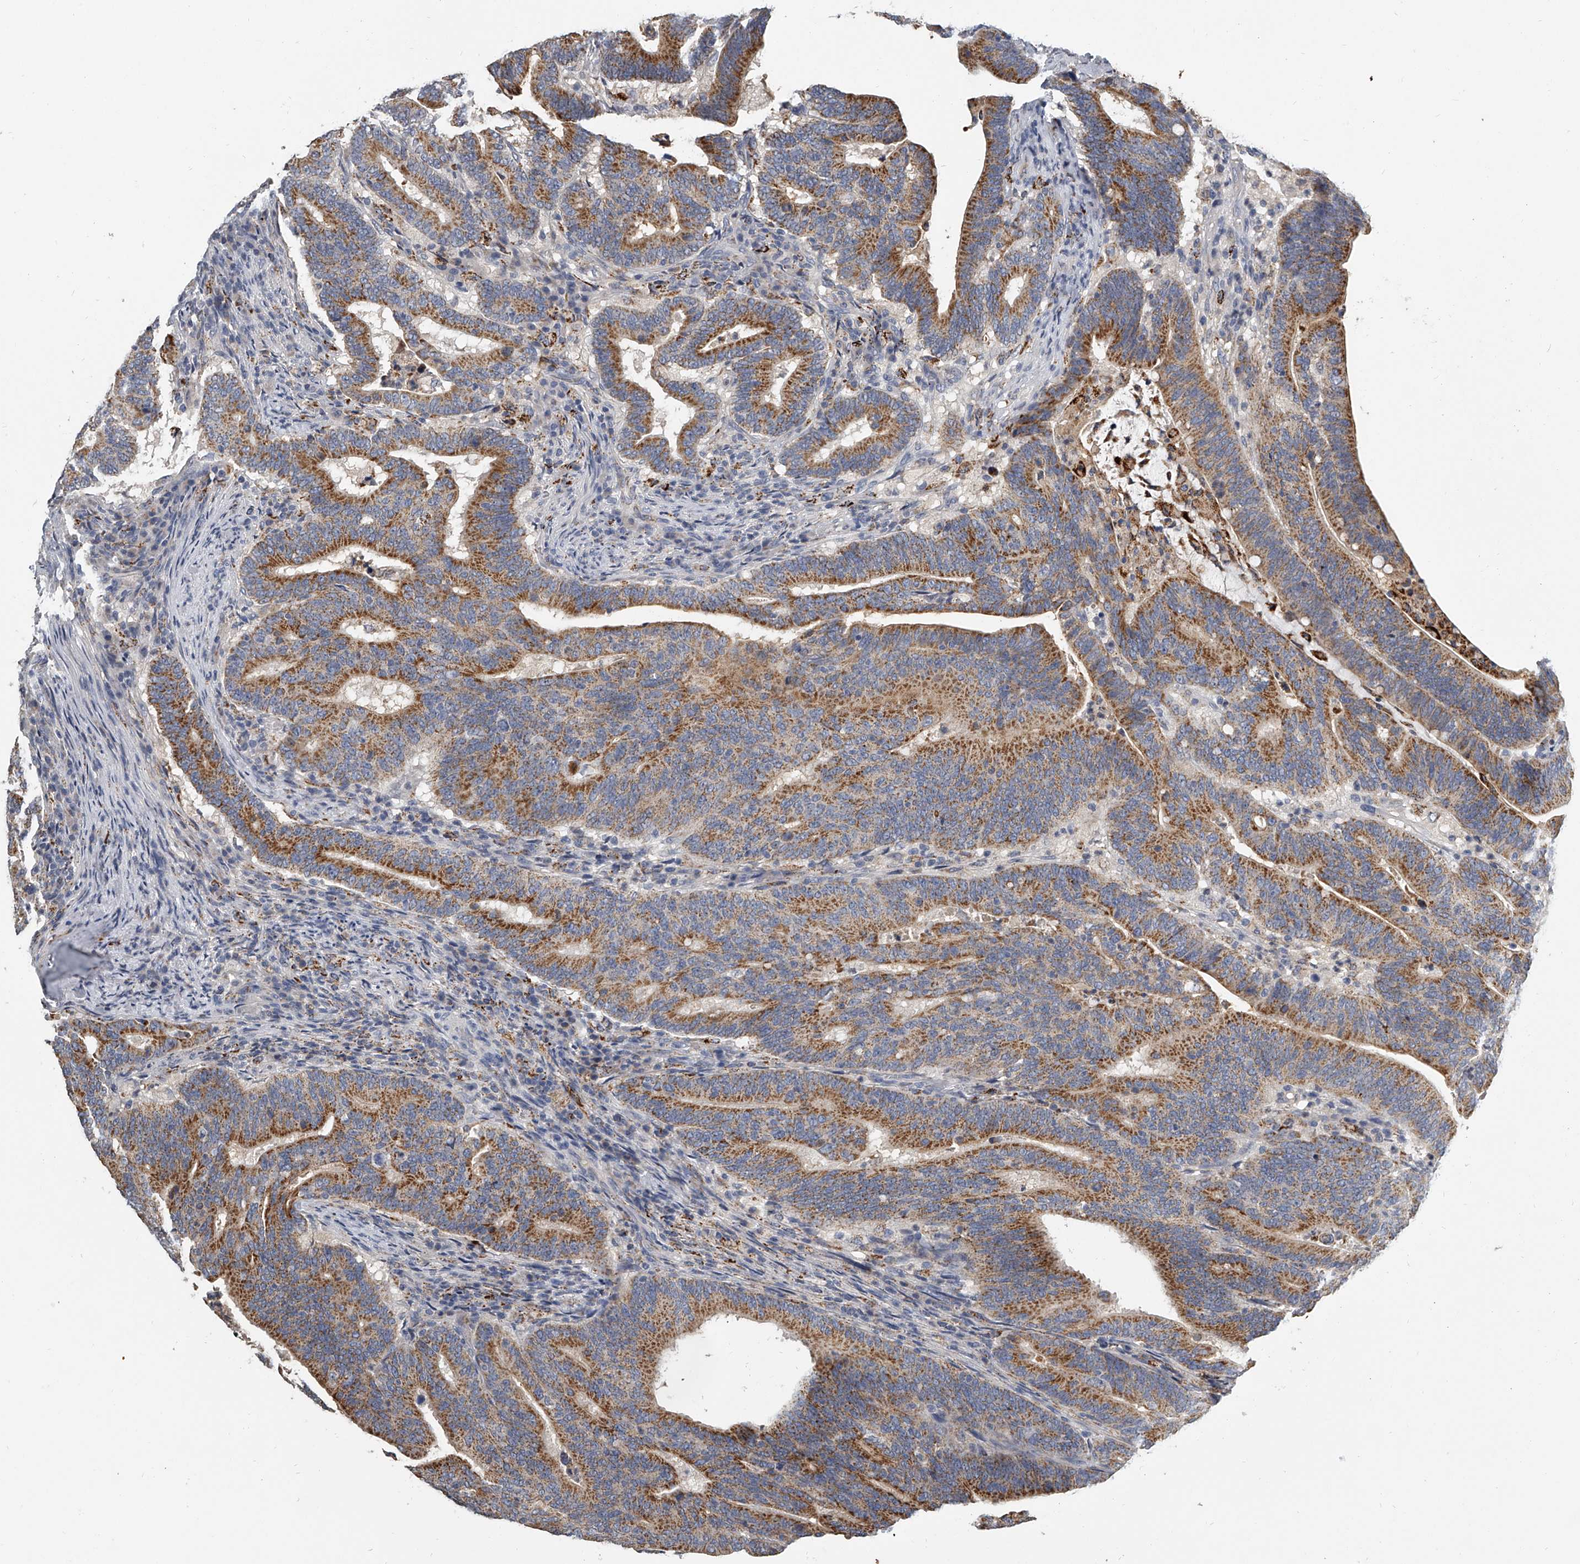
{"staining": {"intensity": "strong", "quantity": ">75%", "location": "cytoplasmic/membranous"}, "tissue": "colorectal cancer", "cell_type": "Tumor cells", "image_type": "cancer", "snomed": [{"axis": "morphology", "description": "Adenocarcinoma, NOS"}, {"axis": "topography", "description": "Colon"}], "caption": "Protein expression analysis of human colorectal adenocarcinoma reveals strong cytoplasmic/membranous expression in approximately >75% of tumor cells.", "gene": "KLHL7", "patient": {"sex": "female", "age": 66}}